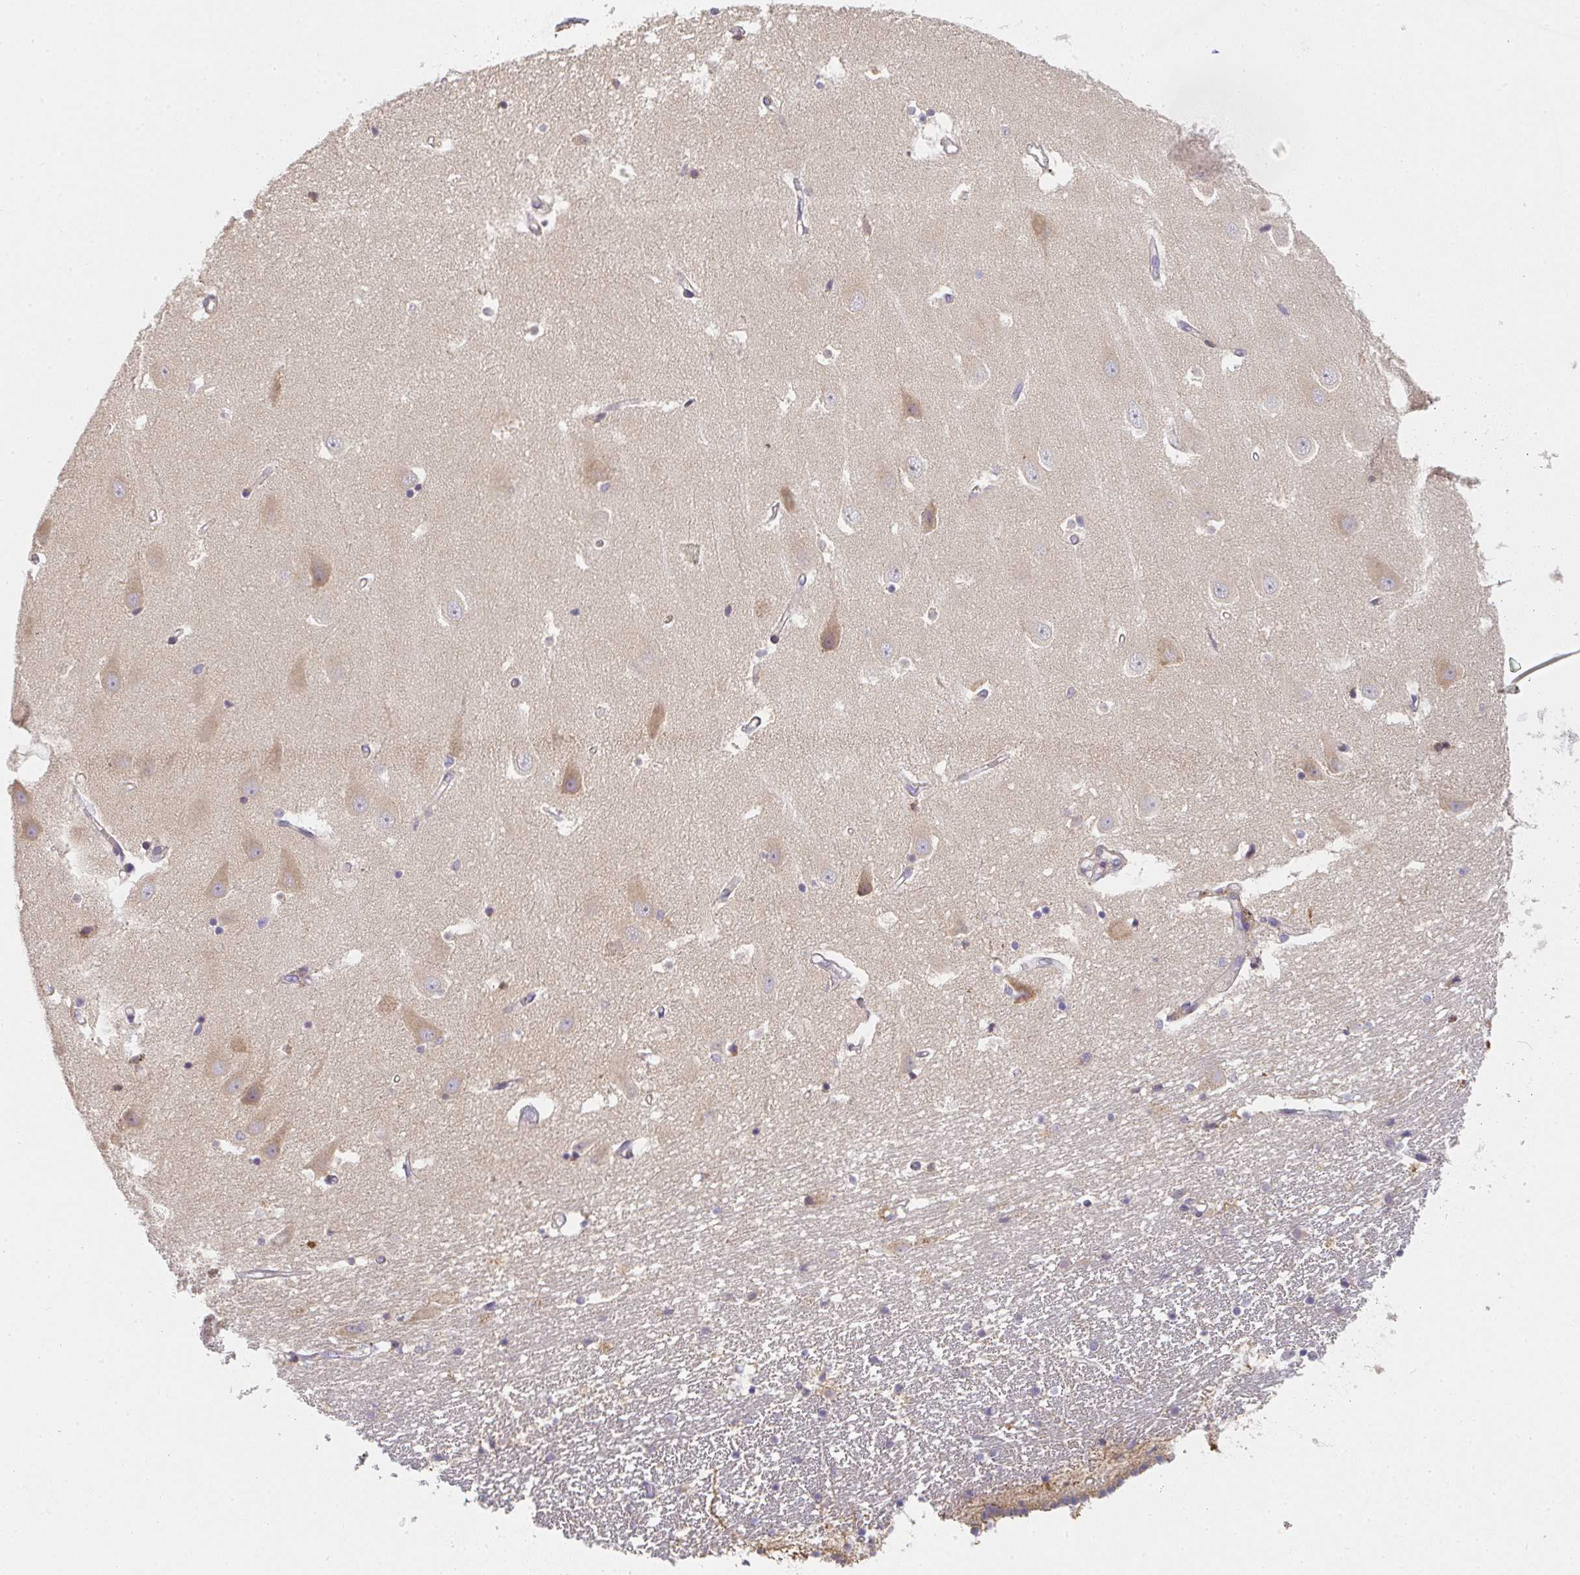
{"staining": {"intensity": "weak", "quantity": "25%-75%", "location": "cytoplasmic/membranous"}, "tissue": "hippocampus", "cell_type": "Glial cells", "image_type": "normal", "snomed": [{"axis": "morphology", "description": "Normal tissue, NOS"}, {"axis": "topography", "description": "Hippocampus"}], "caption": "A photomicrograph of human hippocampus stained for a protein demonstrates weak cytoplasmic/membranous brown staining in glial cells. Nuclei are stained in blue.", "gene": "SLC35B3", "patient": {"sex": "male", "age": 63}}